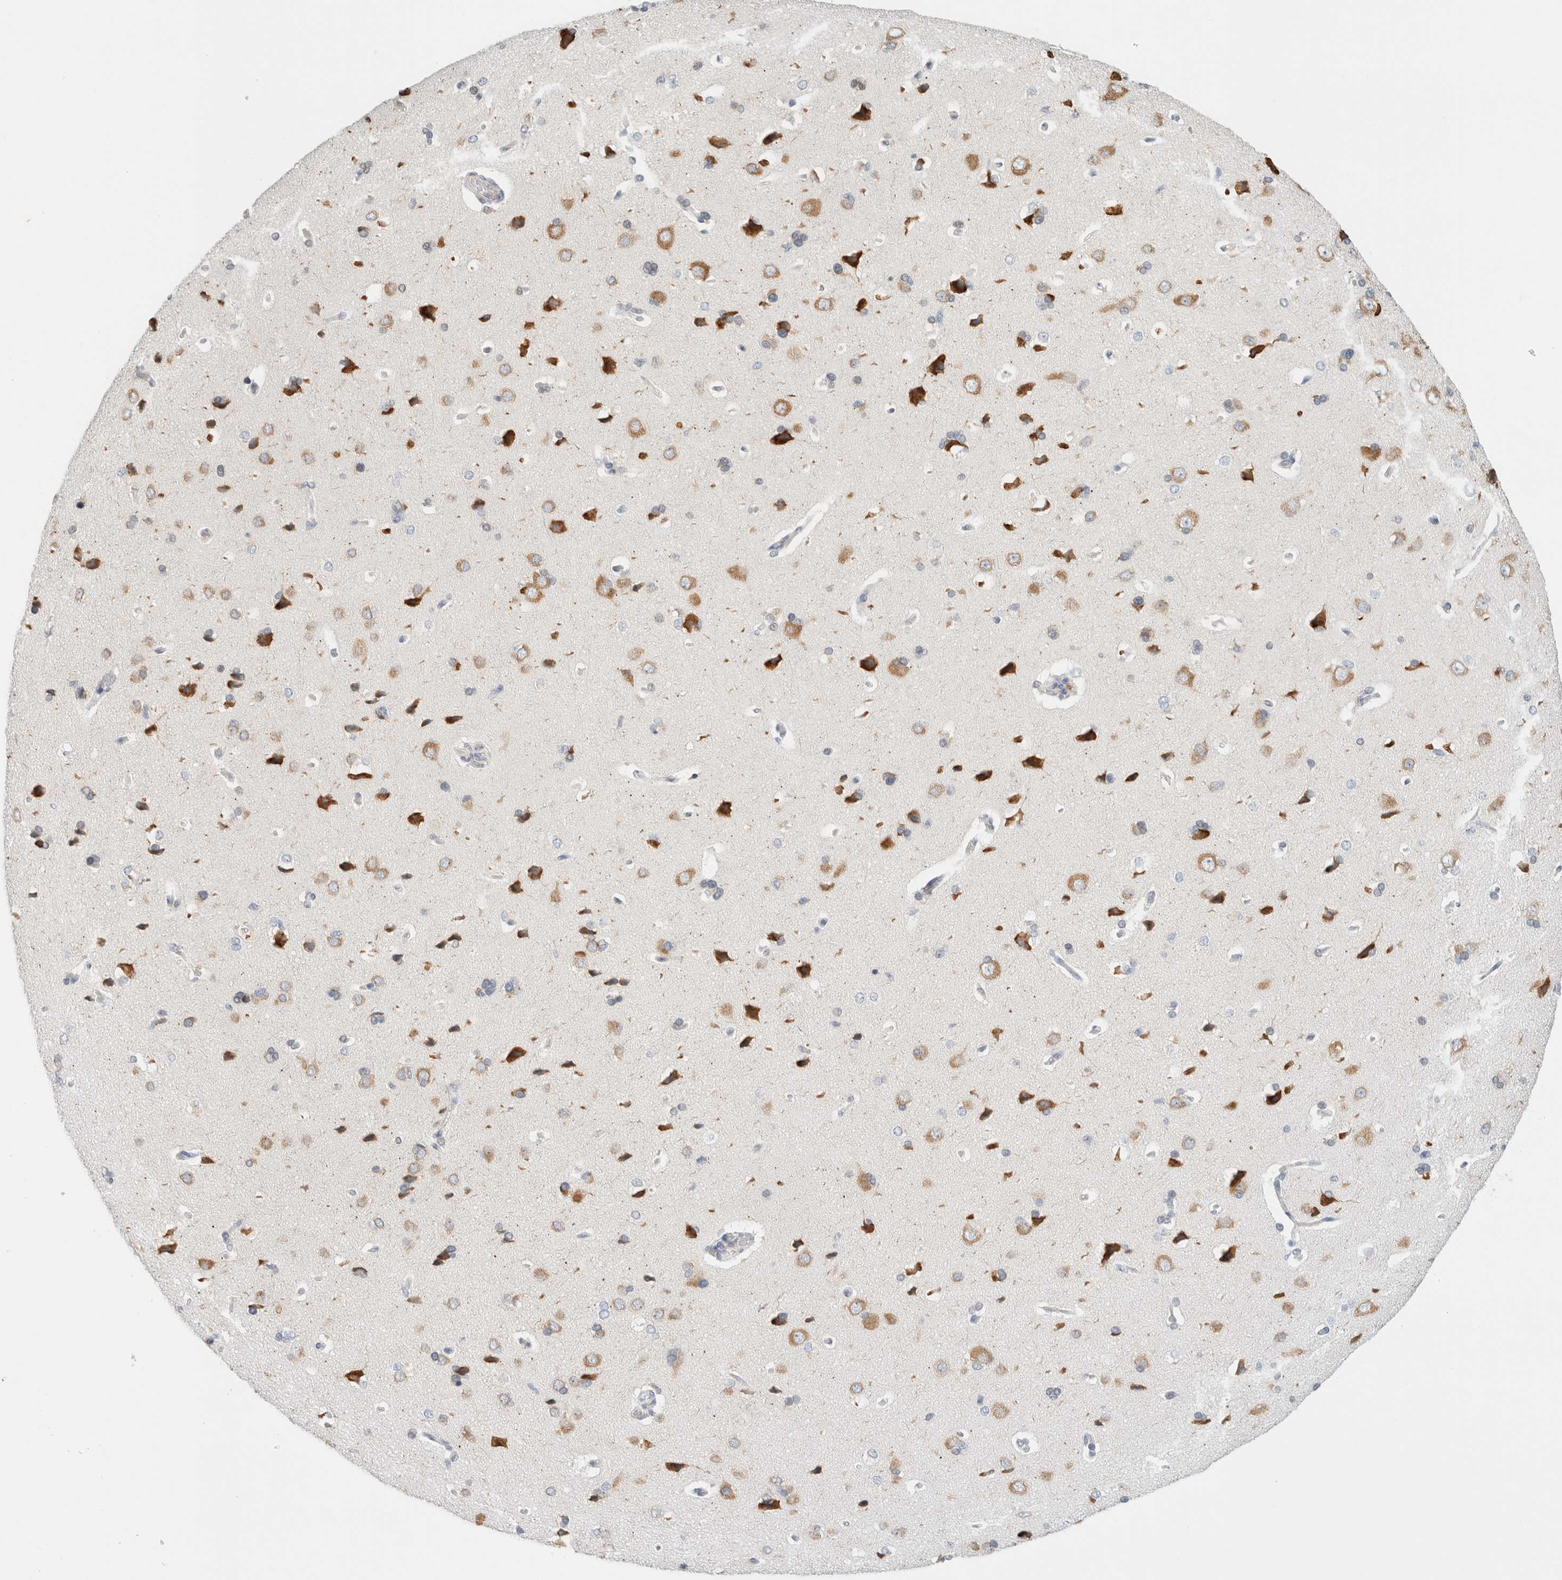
{"staining": {"intensity": "weak", "quantity": "25%-75%", "location": "cytoplasmic/membranous"}, "tissue": "cerebral cortex", "cell_type": "Endothelial cells", "image_type": "normal", "snomed": [{"axis": "morphology", "description": "Normal tissue, NOS"}, {"axis": "topography", "description": "Cerebral cortex"}], "caption": "Brown immunohistochemical staining in unremarkable cerebral cortex reveals weak cytoplasmic/membranous expression in approximately 25%-75% of endothelial cells.", "gene": "SPRTN", "patient": {"sex": "male", "age": 62}}